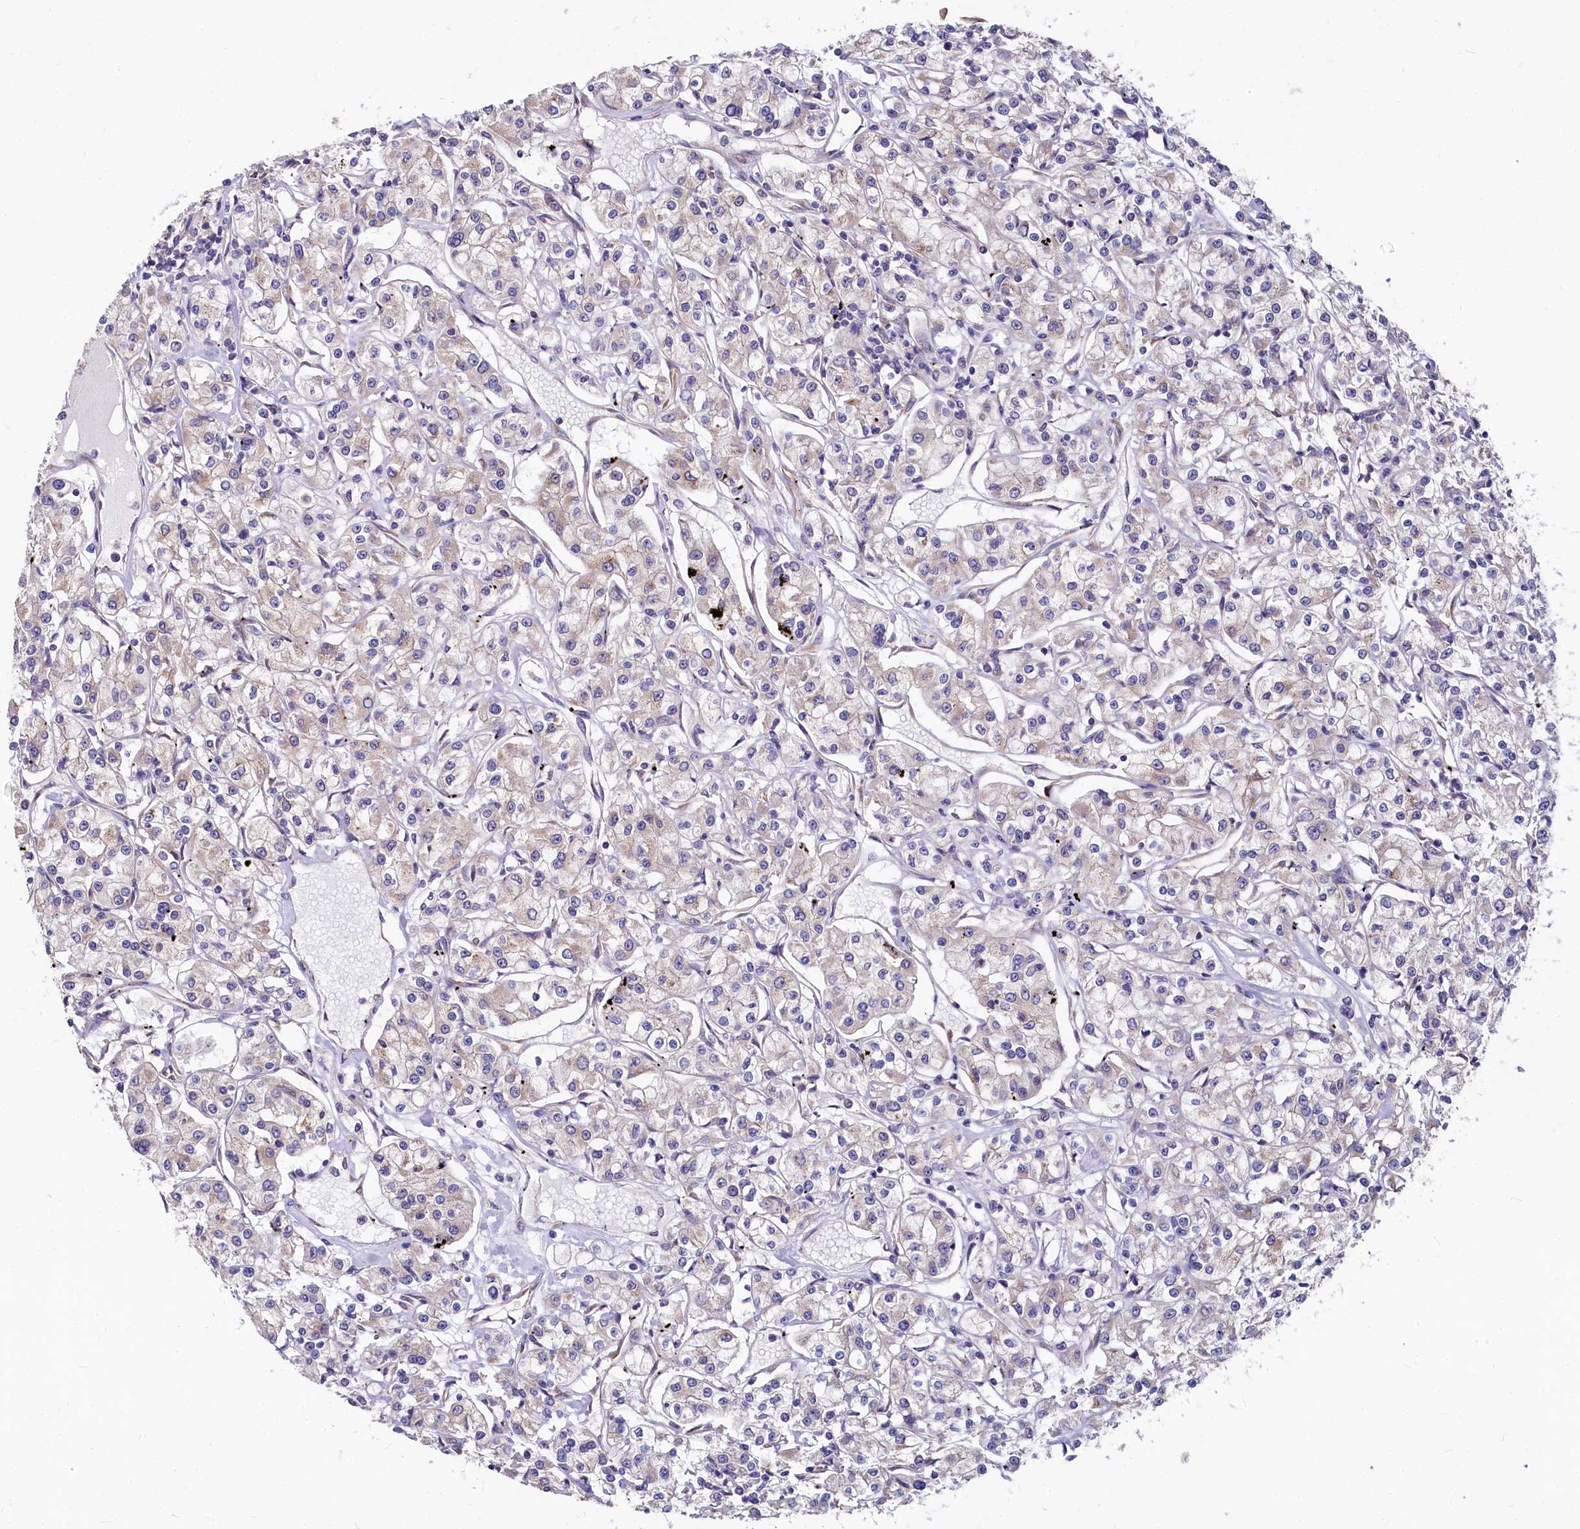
{"staining": {"intensity": "weak", "quantity": "25%-75%", "location": "cytoplasmic/membranous"}, "tissue": "renal cancer", "cell_type": "Tumor cells", "image_type": "cancer", "snomed": [{"axis": "morphology", "description": "Adenocarcinoma, NOS"}, {"axis": "topography", "description": "Kidney"}], "caption": "IHC micrograph of renal adenocarcinoma stained for a protein (brown), which exhibits low levels of weak cytoplasmic/membranous expression in about 25%-75% of tumor cells.", "gene": "EIF2B2", "patient": {"sex": "female", "age": 59}}